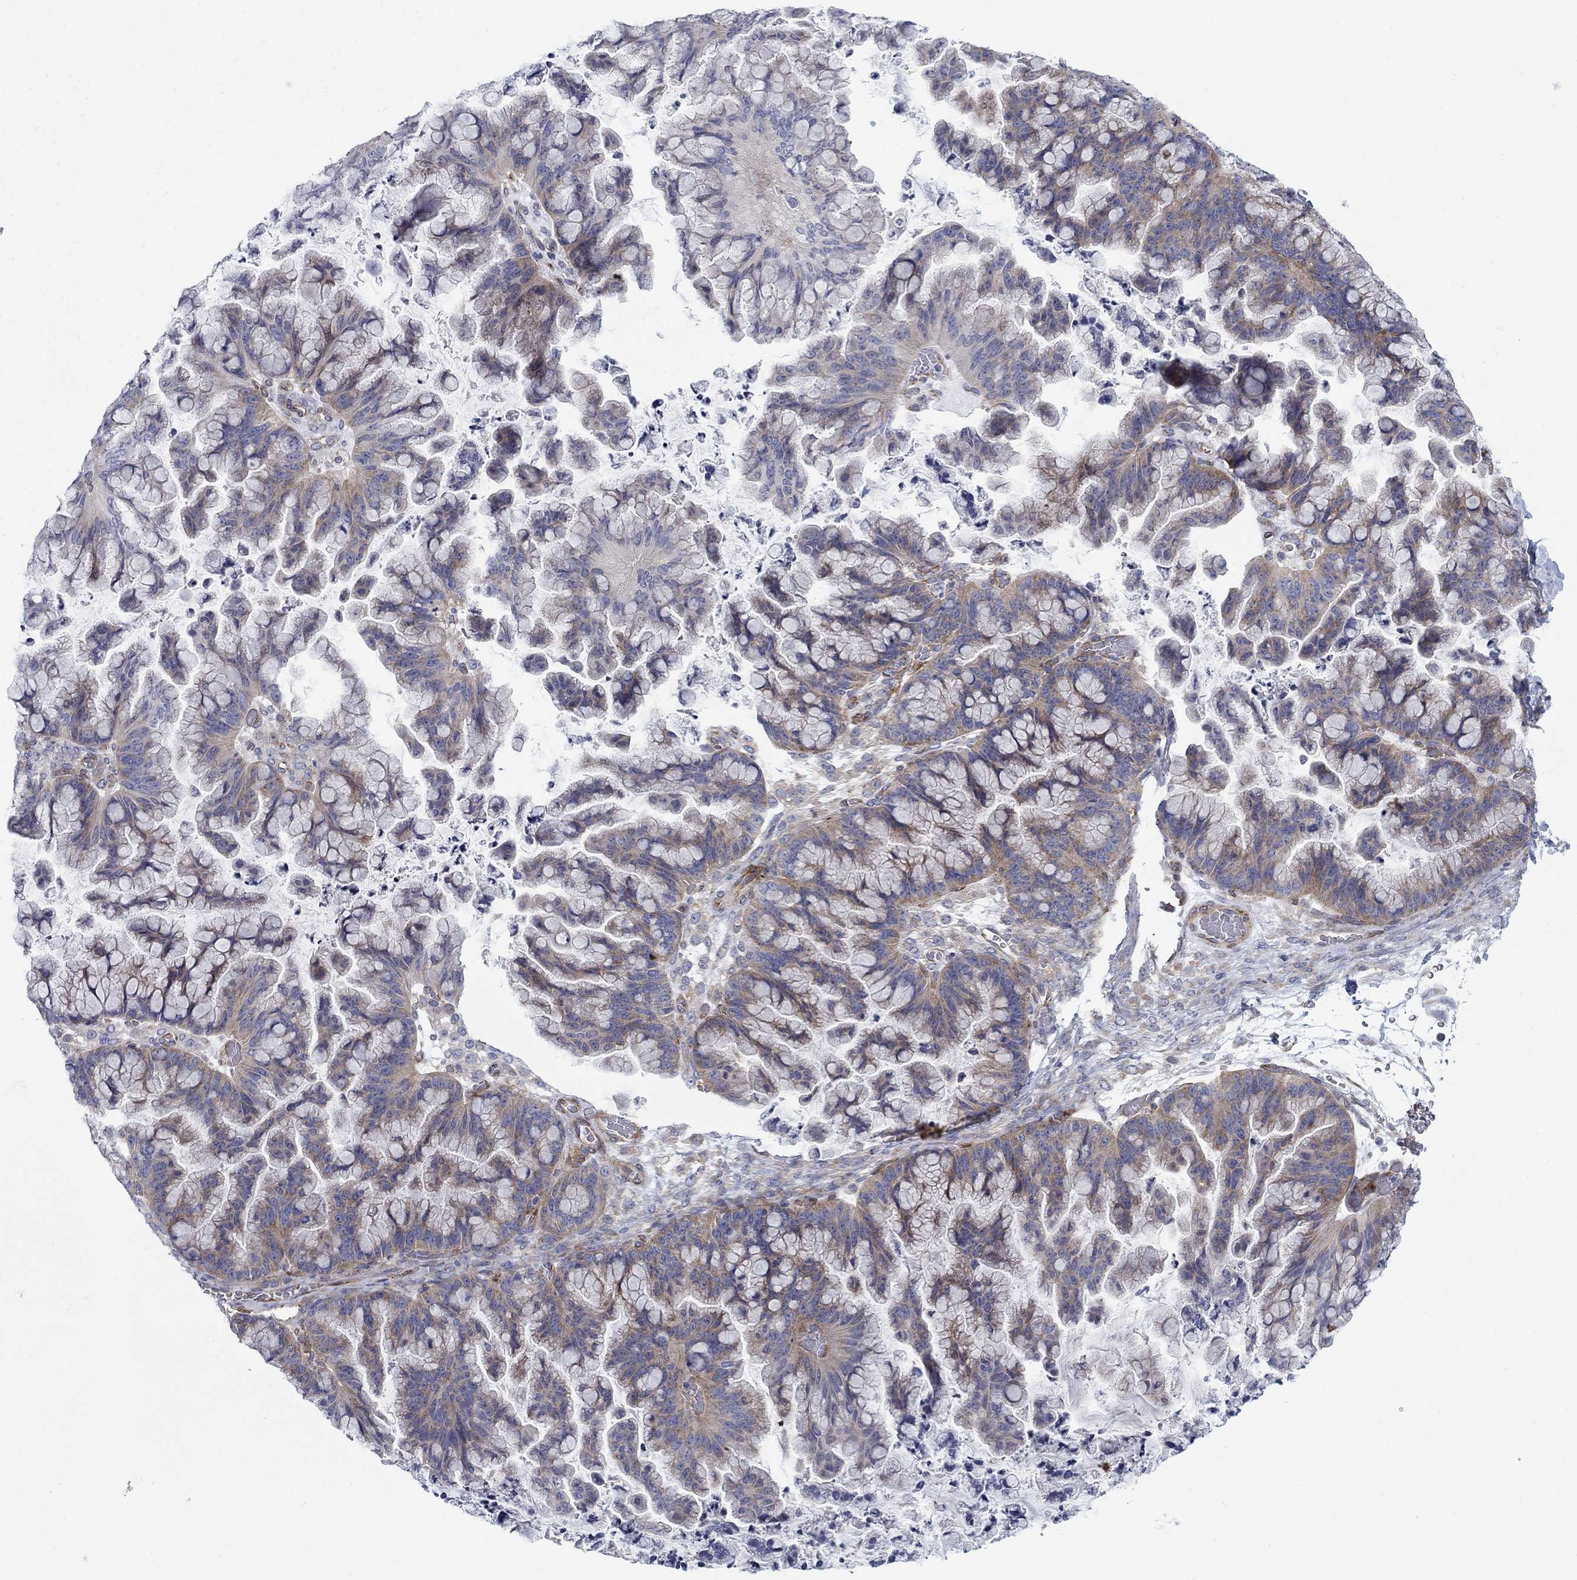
{"staining": {"intensity": "weak", "quantity": ">75%", "location": "cytoplasmic/membranous"}, "tissue": "ovarian cancer", "cell_type": "Tumor cells", "image_type": "cancer", "snomed": [{"axis": "morphology", "description": "Cystadenocarcinoma, mucinous, NOS"}, {"axis": "topography", "description": "Ovary"}], "caption": "Ovarian mucinous cystadenocarcinoma tissue shows weak cytoplasmic/membranous staining in approximately >75% of tumor cells", "gene": "FXR1", "patient": {"sex": "female", "age": 67}}